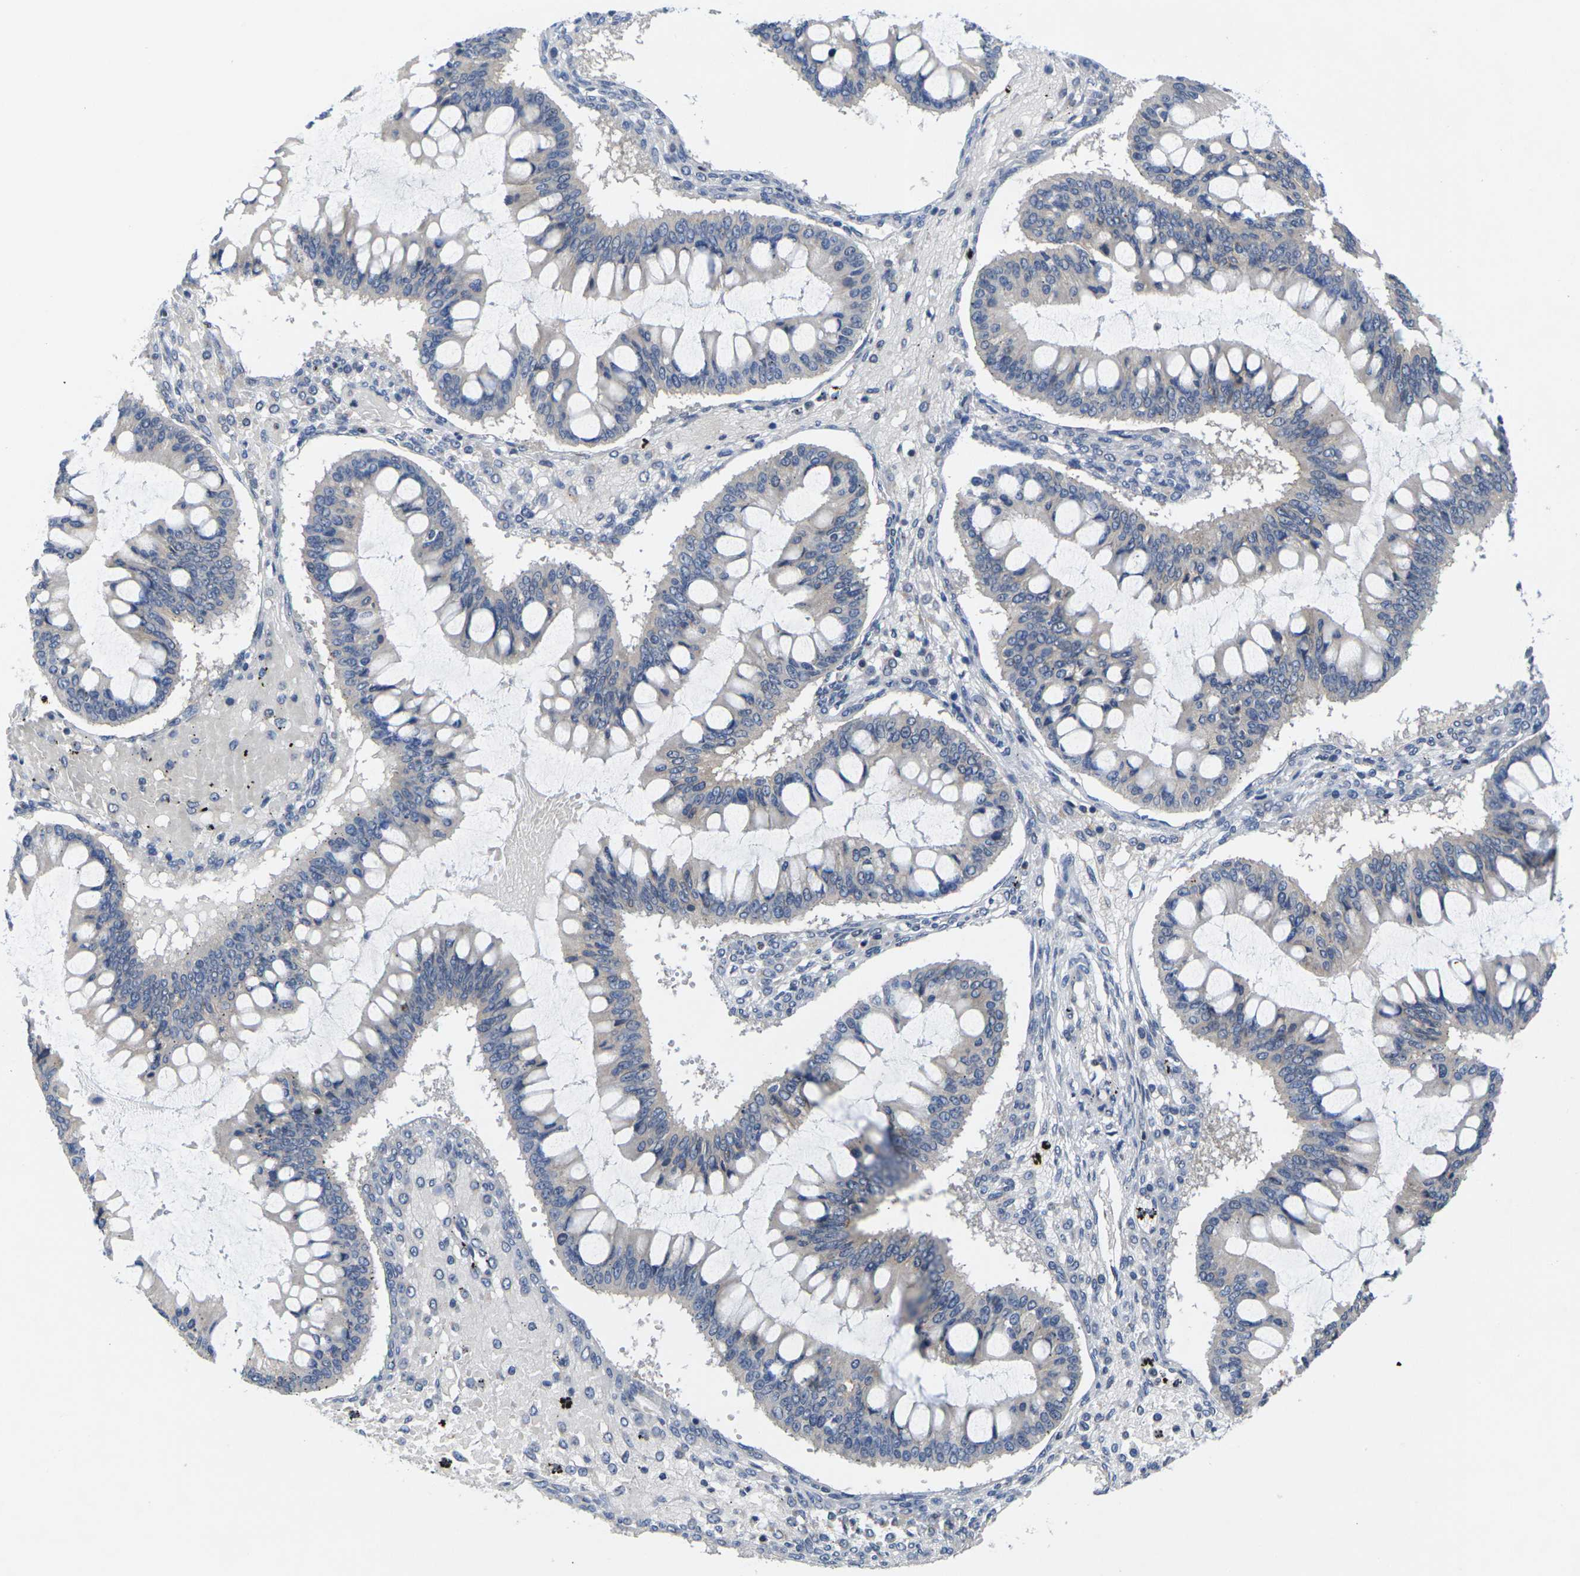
{"staining": {"intensity": "negative", "quantity": "none", "location": "none"}, "tissue": "ovarian cancer", "cell_type": "Tumor cells", "image_type": "cancer", "snomed": [{"axis": "morphology", "description": "Cystadenocarcinoma, mucinous, NOS"}, {"axis": "topography", "description": "Ovary"}], "caption": "Immunohistochemical staining of human mucinous cystadenocarcinoma (ovarian) reveals no significant staining in tumor cells.", "gene": "IKZF1", "patient": {"sex": "female", "age": 73}}